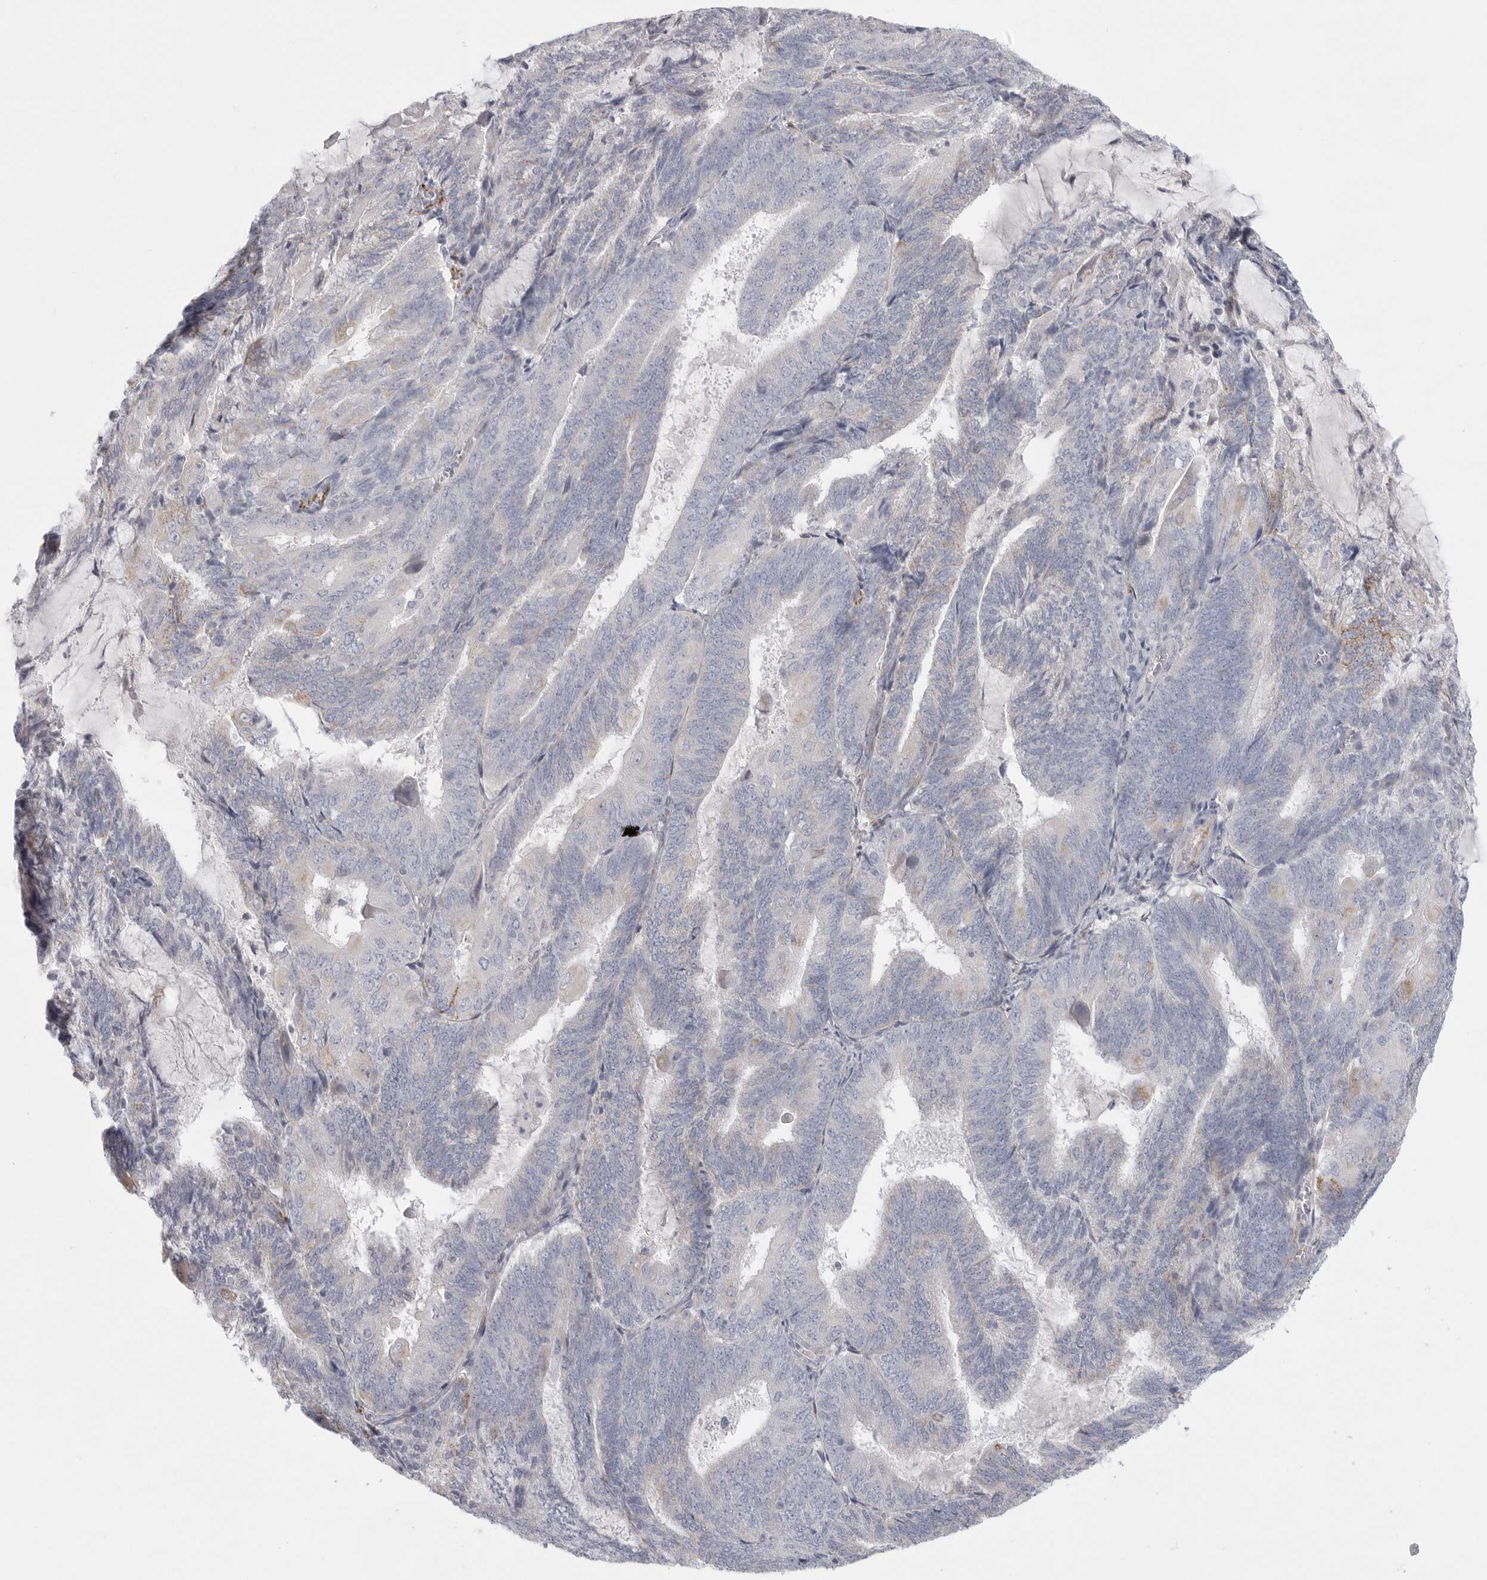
{"staining": {"intensity": "negative", "quantity": "none", "location": "none"}, "tissue": "endometrial cancer", "cell_type": "Tumor cells", "image_type": "cancer", "snomed": [{"axis": "morphology", "description": "Adenocarcinoma, NOS"}, {"axis": "topography", "description": "Endometrium"}], "caption": "Tumor cells are negative for protein expression in human adenocarcinoma (endometrial). (IHC, brightfield microscopy, high magnification).", "gene": "ELP3", "patient": {"sex": "female", "age": 81}}